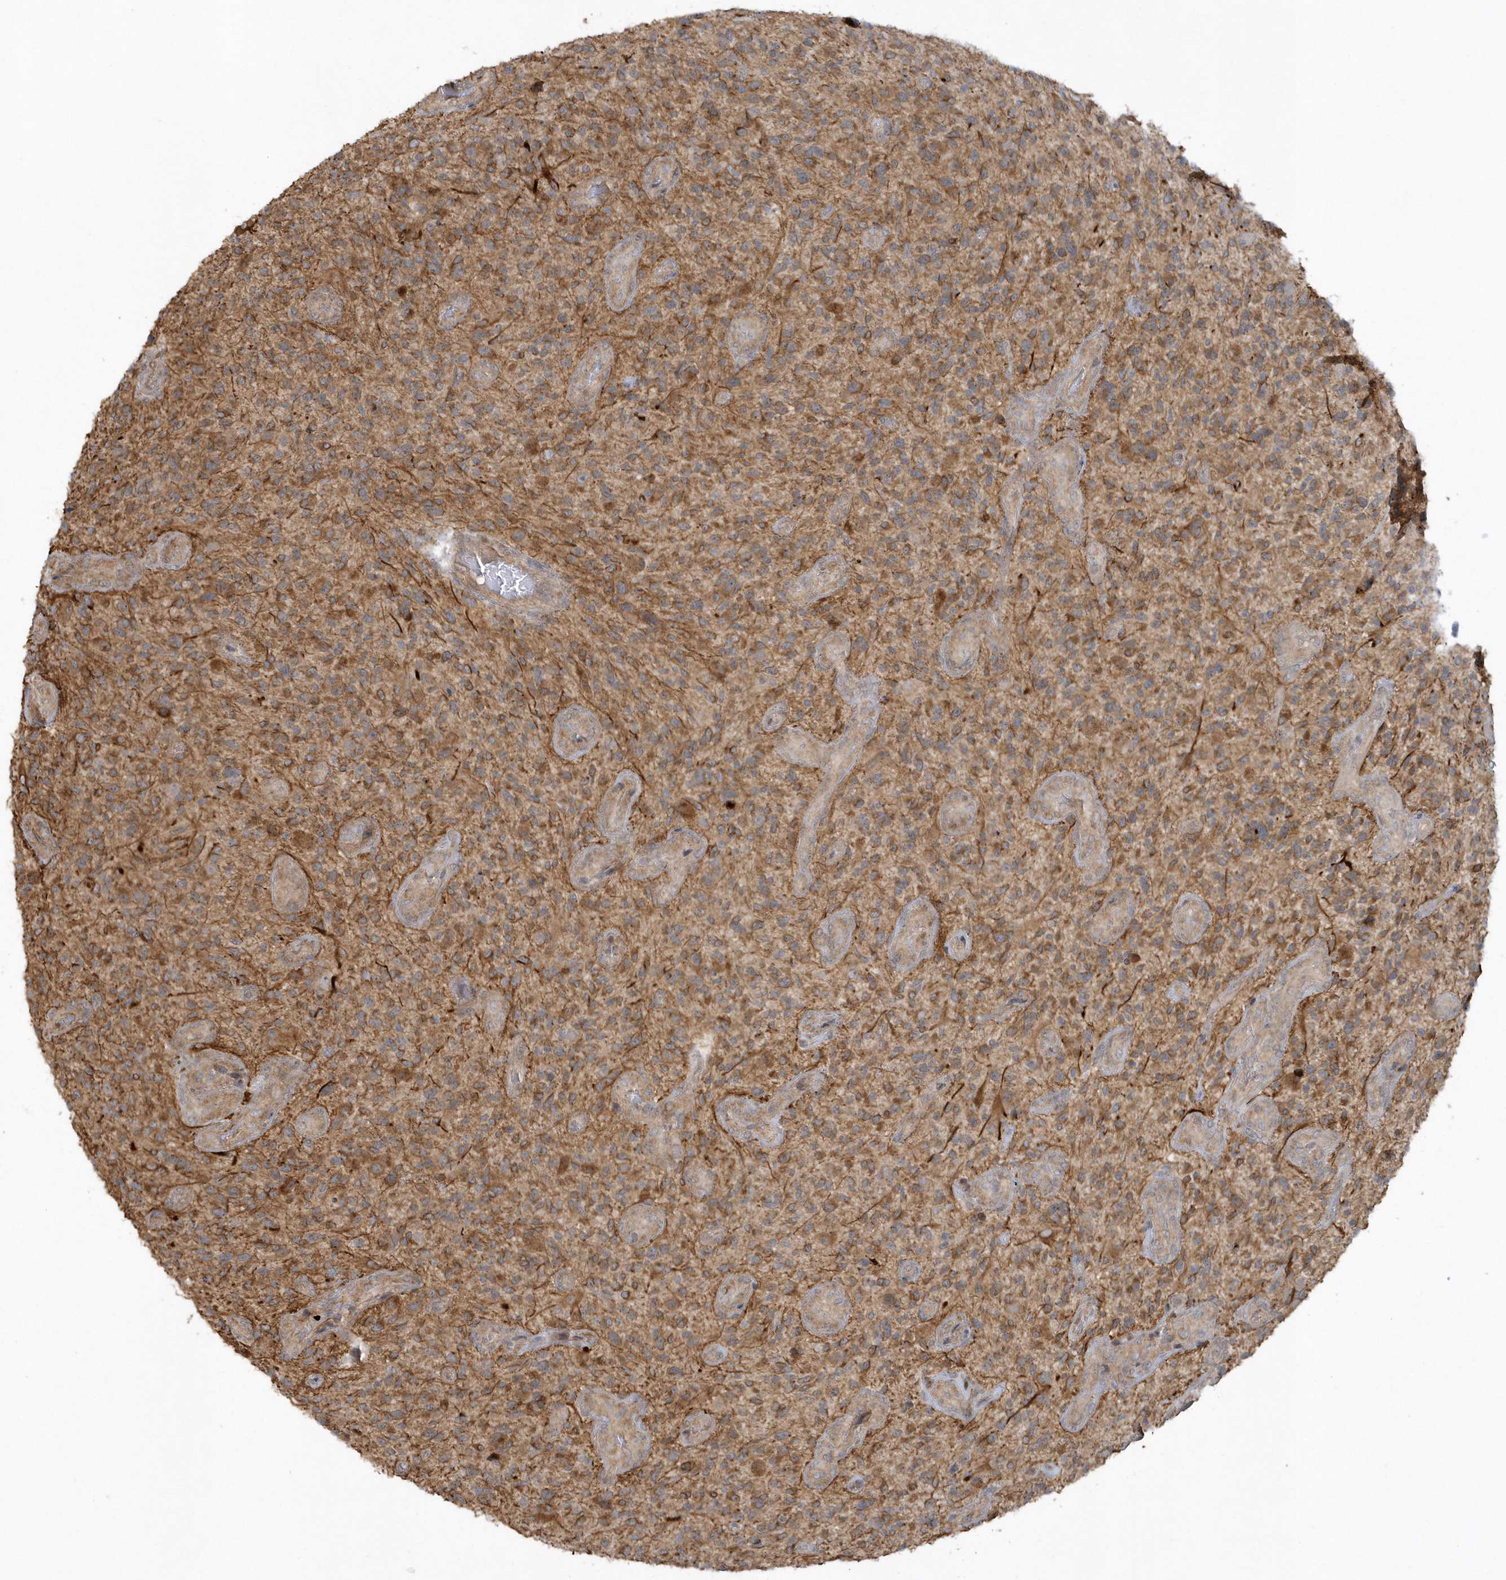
{"staining": {"intensity": "moderate", "quantity": ">75%", "location": "cytoplasmic/membranous"}, "tissue": "glioma", "cell_type": "Tumor cells", "image_type": "cancer", "snomed": [{"axis": "morphology", "description": "Glioma, malignant, High grade"}, {"axis": "topography", "description": "Brain"}], "caption": "This micrograph demonstrates immunohistochemistry (IHC) staining of glioma, with medium moderate cytoplasmic/membranous staining in about >75% of tumor cells.", "gene": "THG1L", "patient": {"sex": "male", "age": 47}}